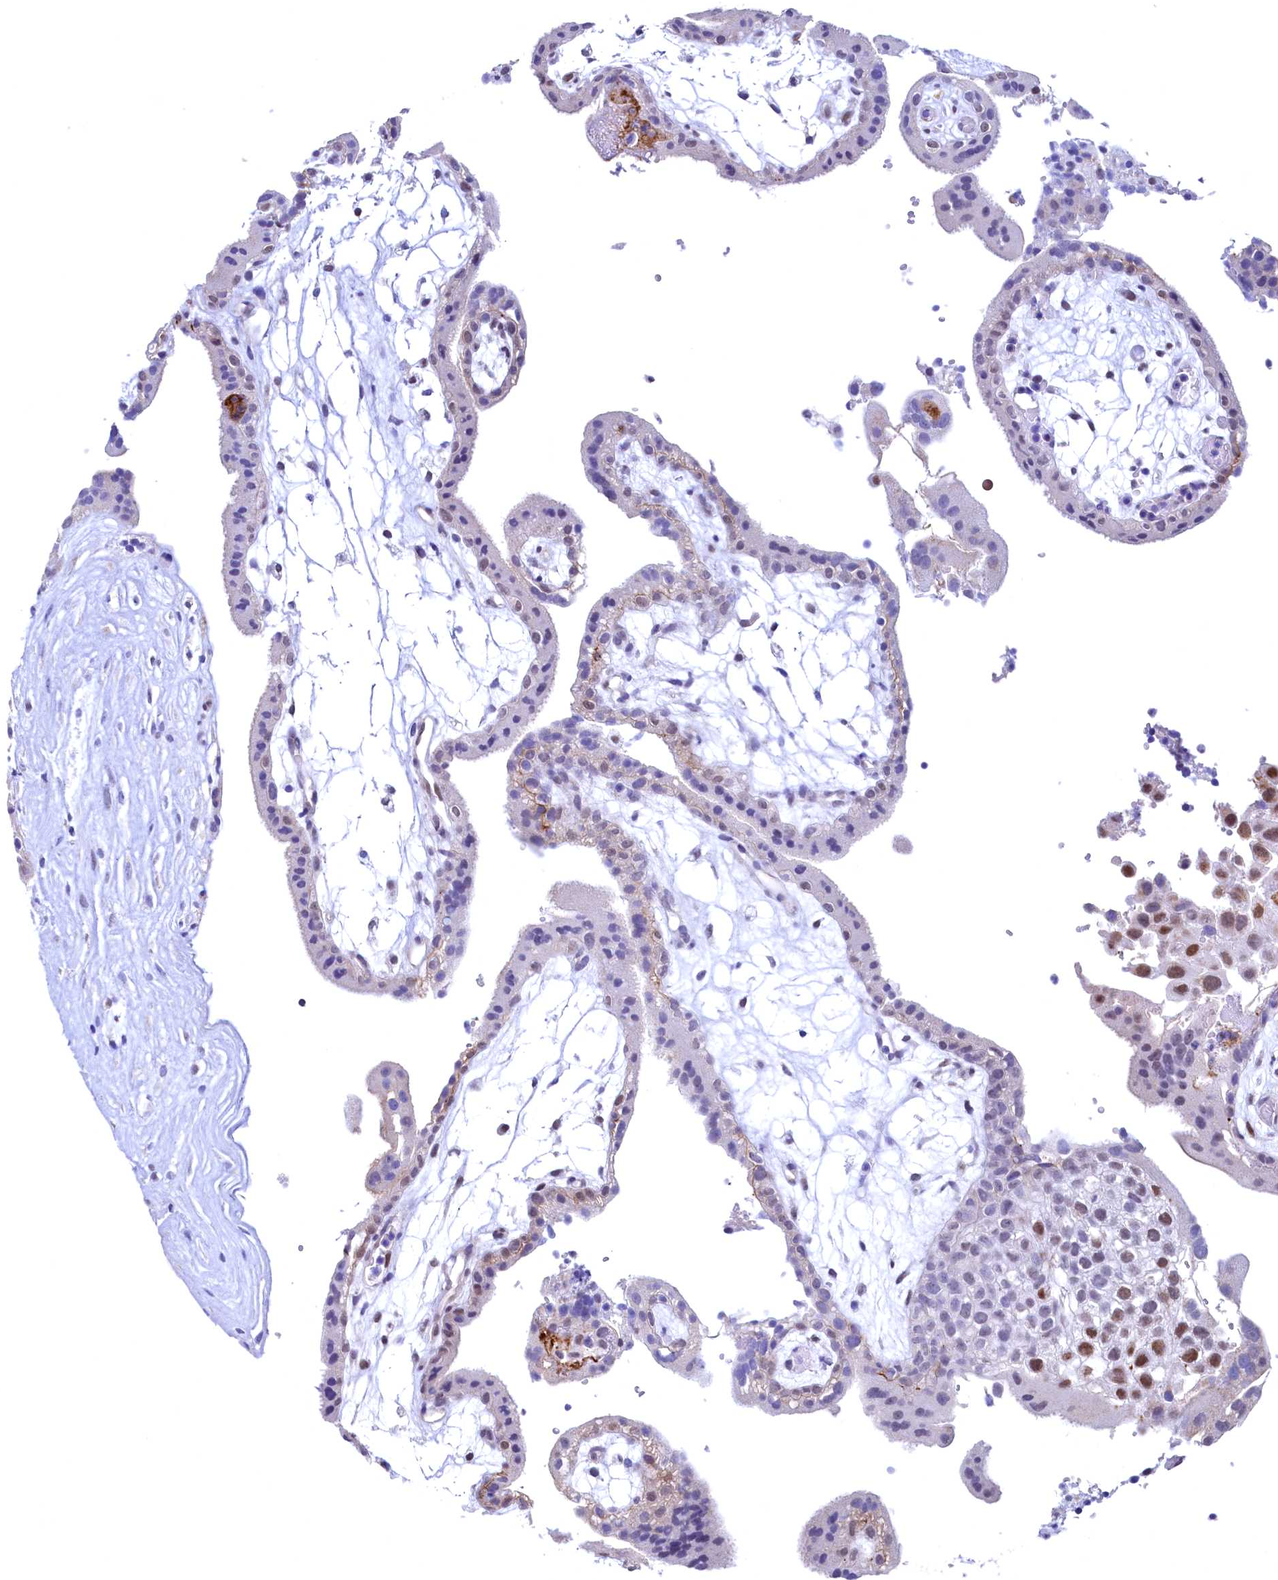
{"staining": {"intensity": "moderate", "quantity": "<25%", "location": "nuclear"}, "tissue": "placenta", "cell_type": "Trophoblastic cells", "image_type": "normal", "snomed": [{"axis": "morphology", "description": "Normal tissue, NOS"}, {"axis": "topography", "description": "Placenta"}], "caption": "The micrograph exhibits staining of normal placenta, revealing moderate nuclear protein positivity (brown color) within trophoblastic cells.", "gene": "FLYWCH2", "patient": {"sex": "female", "age": 18}}